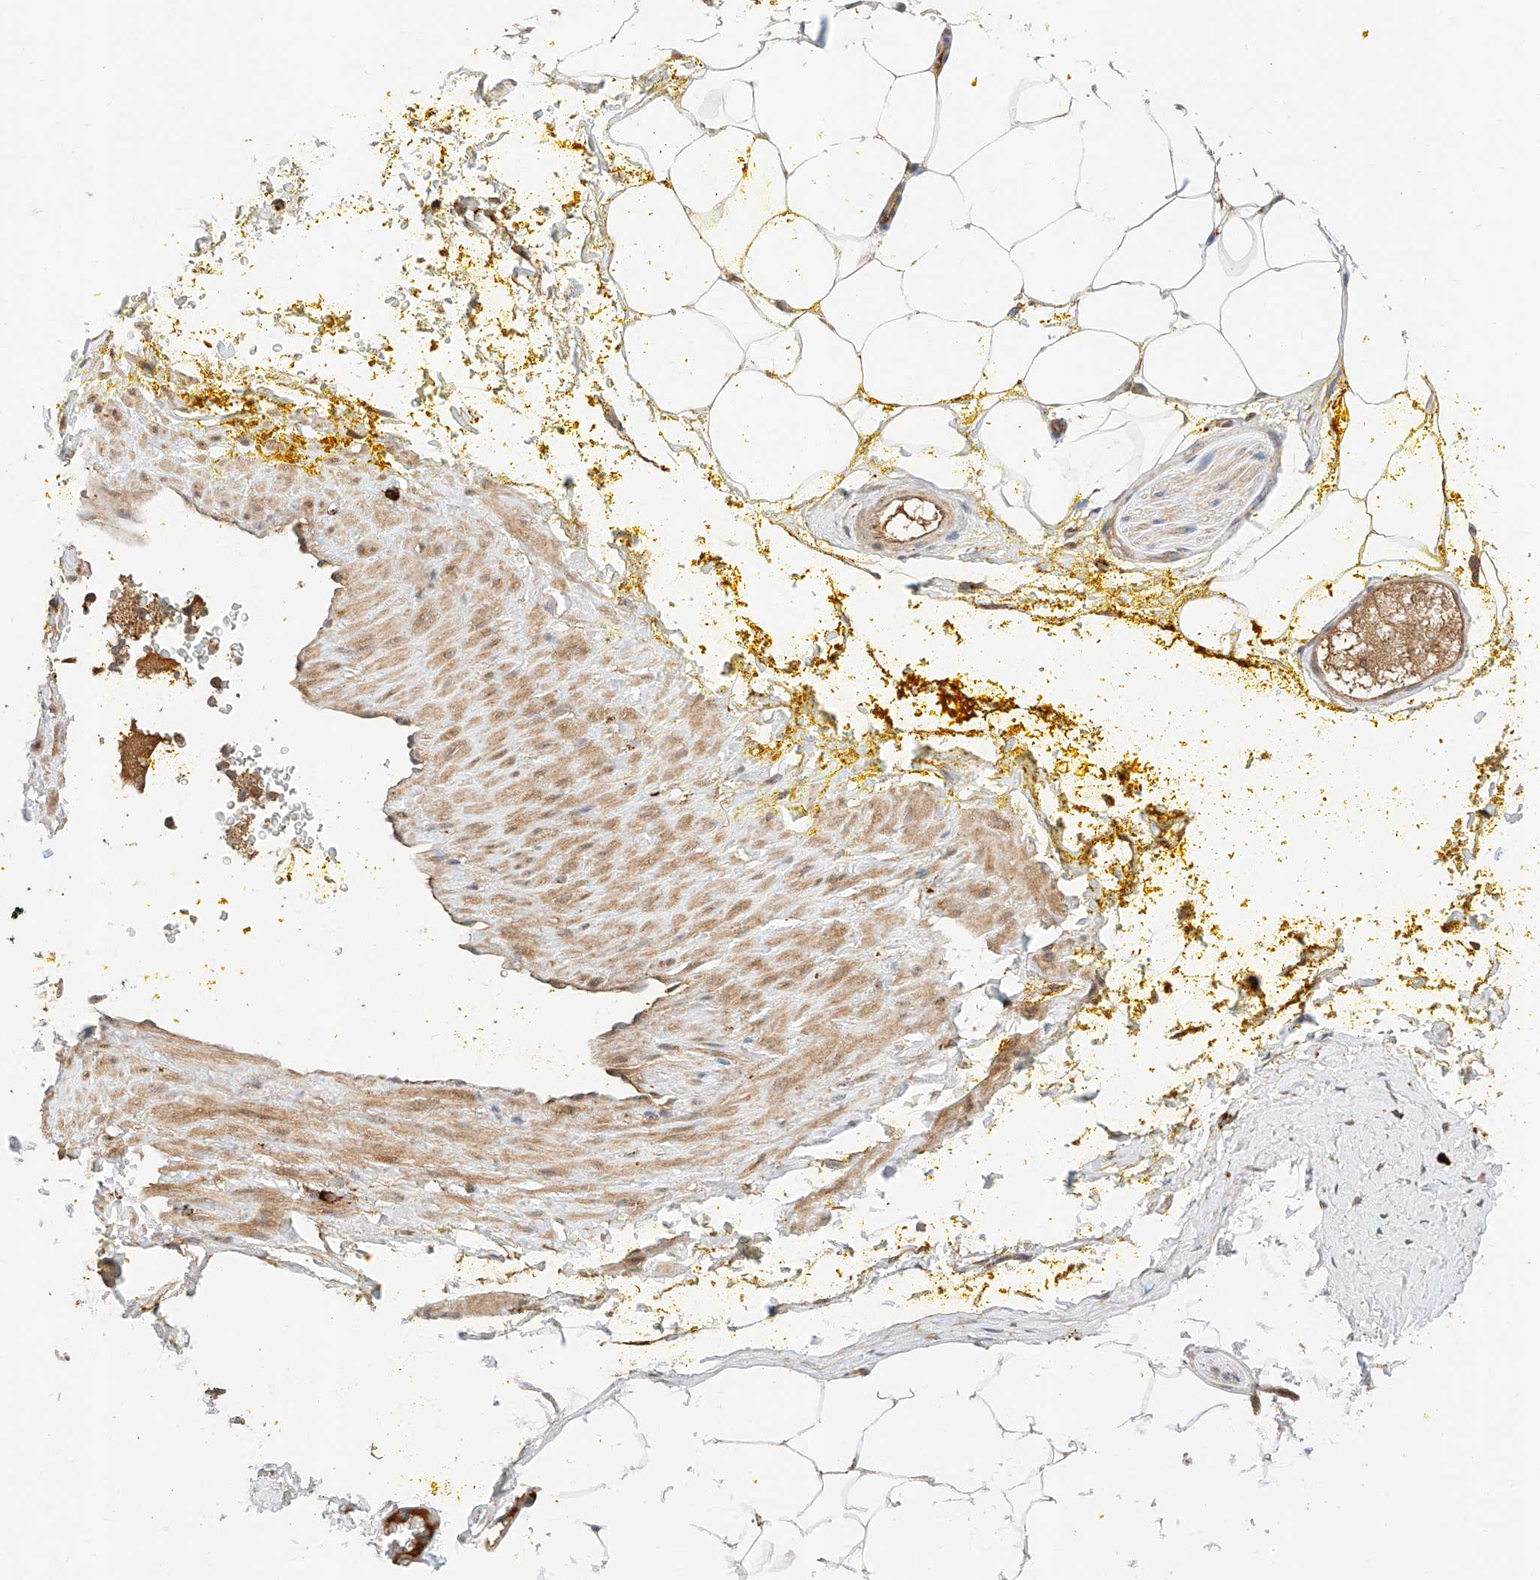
{"staining": {"intensity": "moderate", "quantity": "25%-75%", "location": "cytoplasmic/membranous"}, "tissue": "adipose tissue", "cell_type": "Adipocytes", "image_type": "normal", "snomed": [{"axis": "morphology", "description": "Normal tissue, NOS"}, {"axis": "morphology", "description": "Adenocarcinoma, Low grade"}, {"axis": "topography", "description": "Prostate"}, {"axis": "topography", "description": "Peripheral nerve tissue"}], "caption": "Adipose tissue stained for a protein shows moderate cytoplasmic/membranous positivity in adipocytes. (Stains: DAB (3,3'-diaminobenzidine) in brown, nuclei in blue, Microscopy: brightfield microscopy at high magnification).", "gene": "RAB23", "patient": {"sex": "male", "age": 63}}